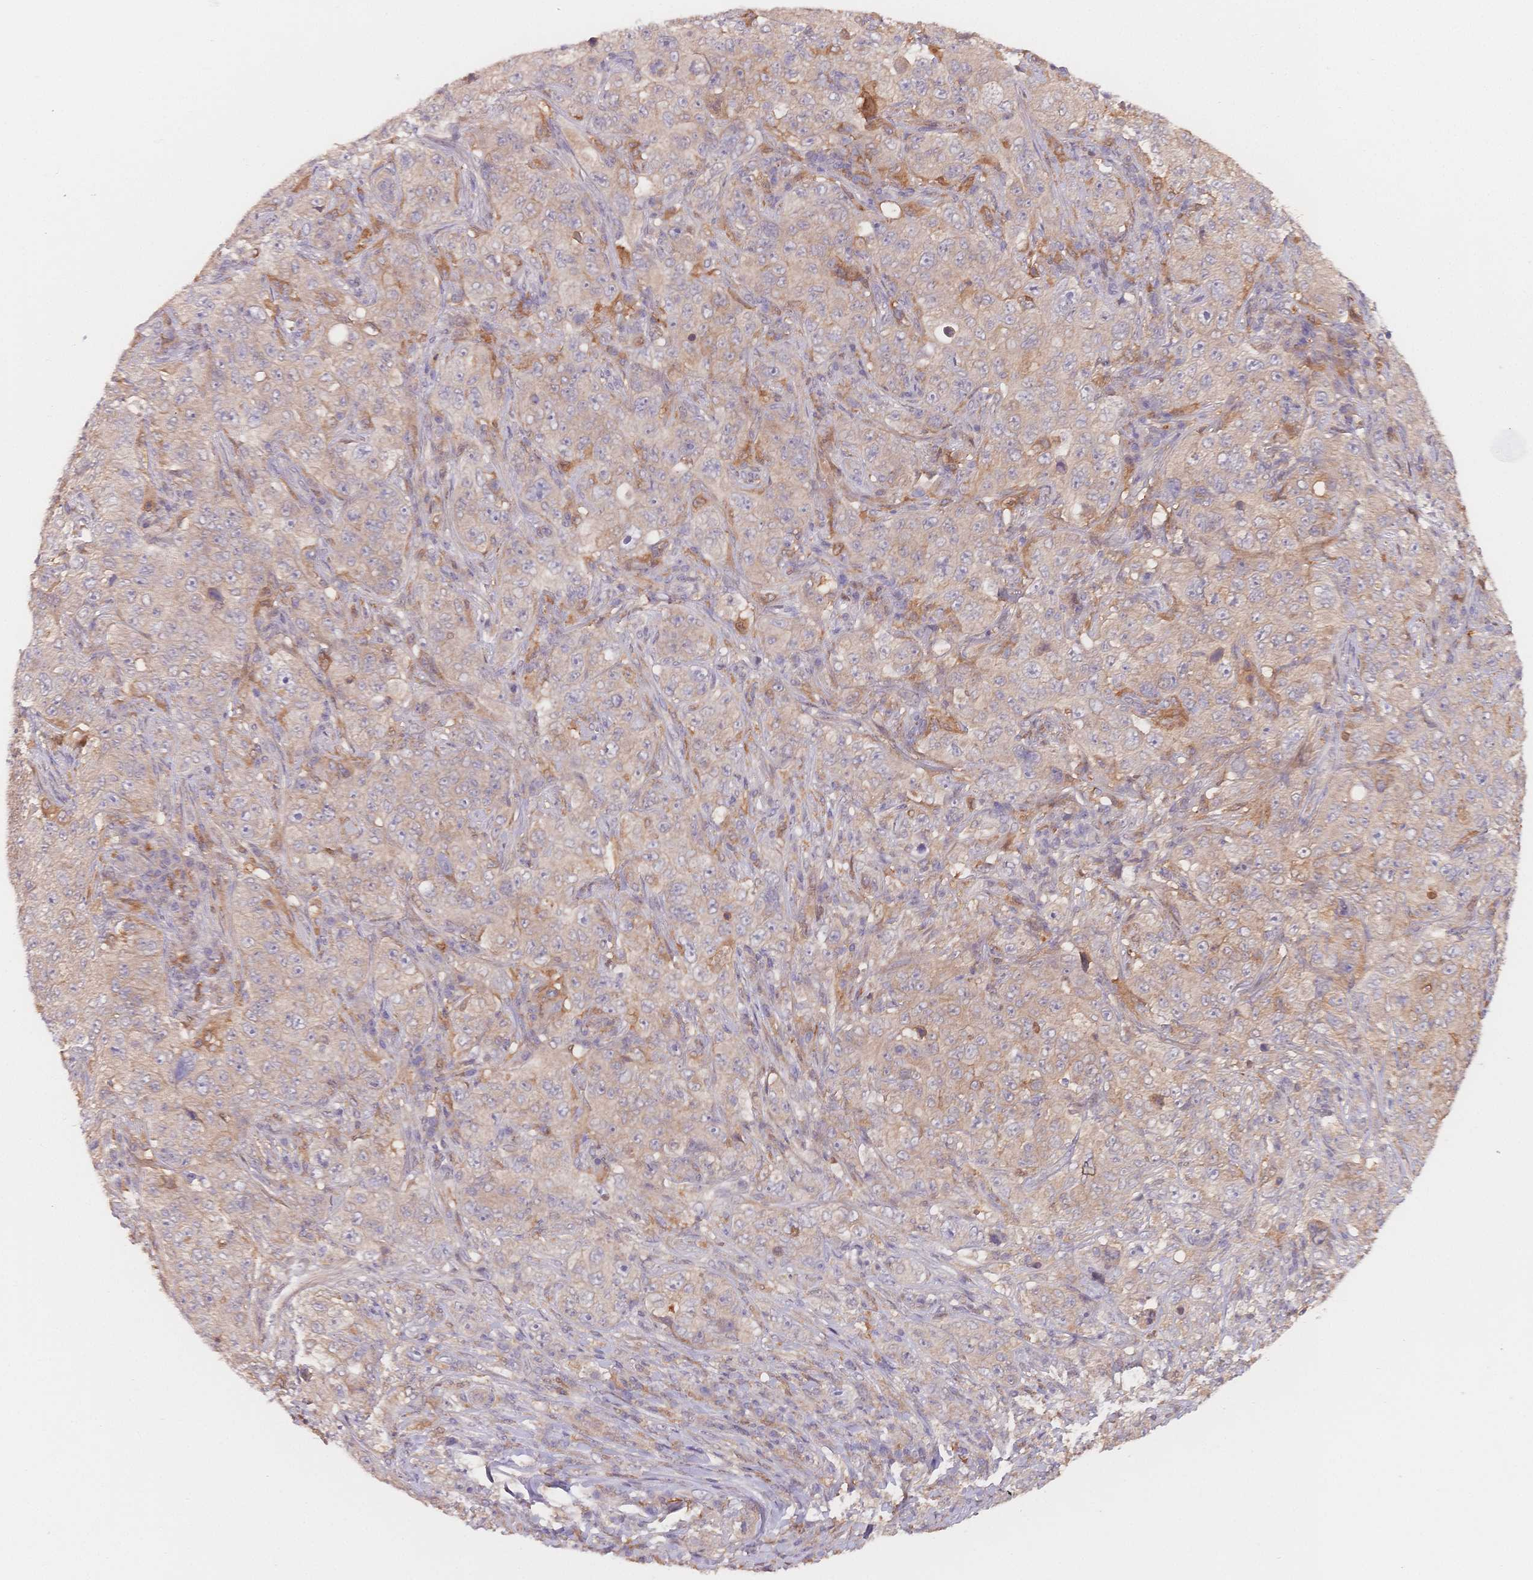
{"staining": {"intensity": "weak", "quantity": "25%-75%", "location": "cytoplasmic/membranous"}, "tissue": "pancreatic cancer", "cell_type": "Tumor cells", "image_type": "cancer", "snomed": [{"axis": "morphology", "description": "Adenocarcinoma, NOS"}, {"axis": "topography", "description": "Pancreas"}], "caption": "This is a histology image of immunohistochemistry (IHC) staining of pancreatic cancer (adenocarcinoma), which shows weak expression in the cytoplasmic/membranous of tumor cells.", "gene": "C12orf75", "patient": {"sex": "male", "age": 68}}